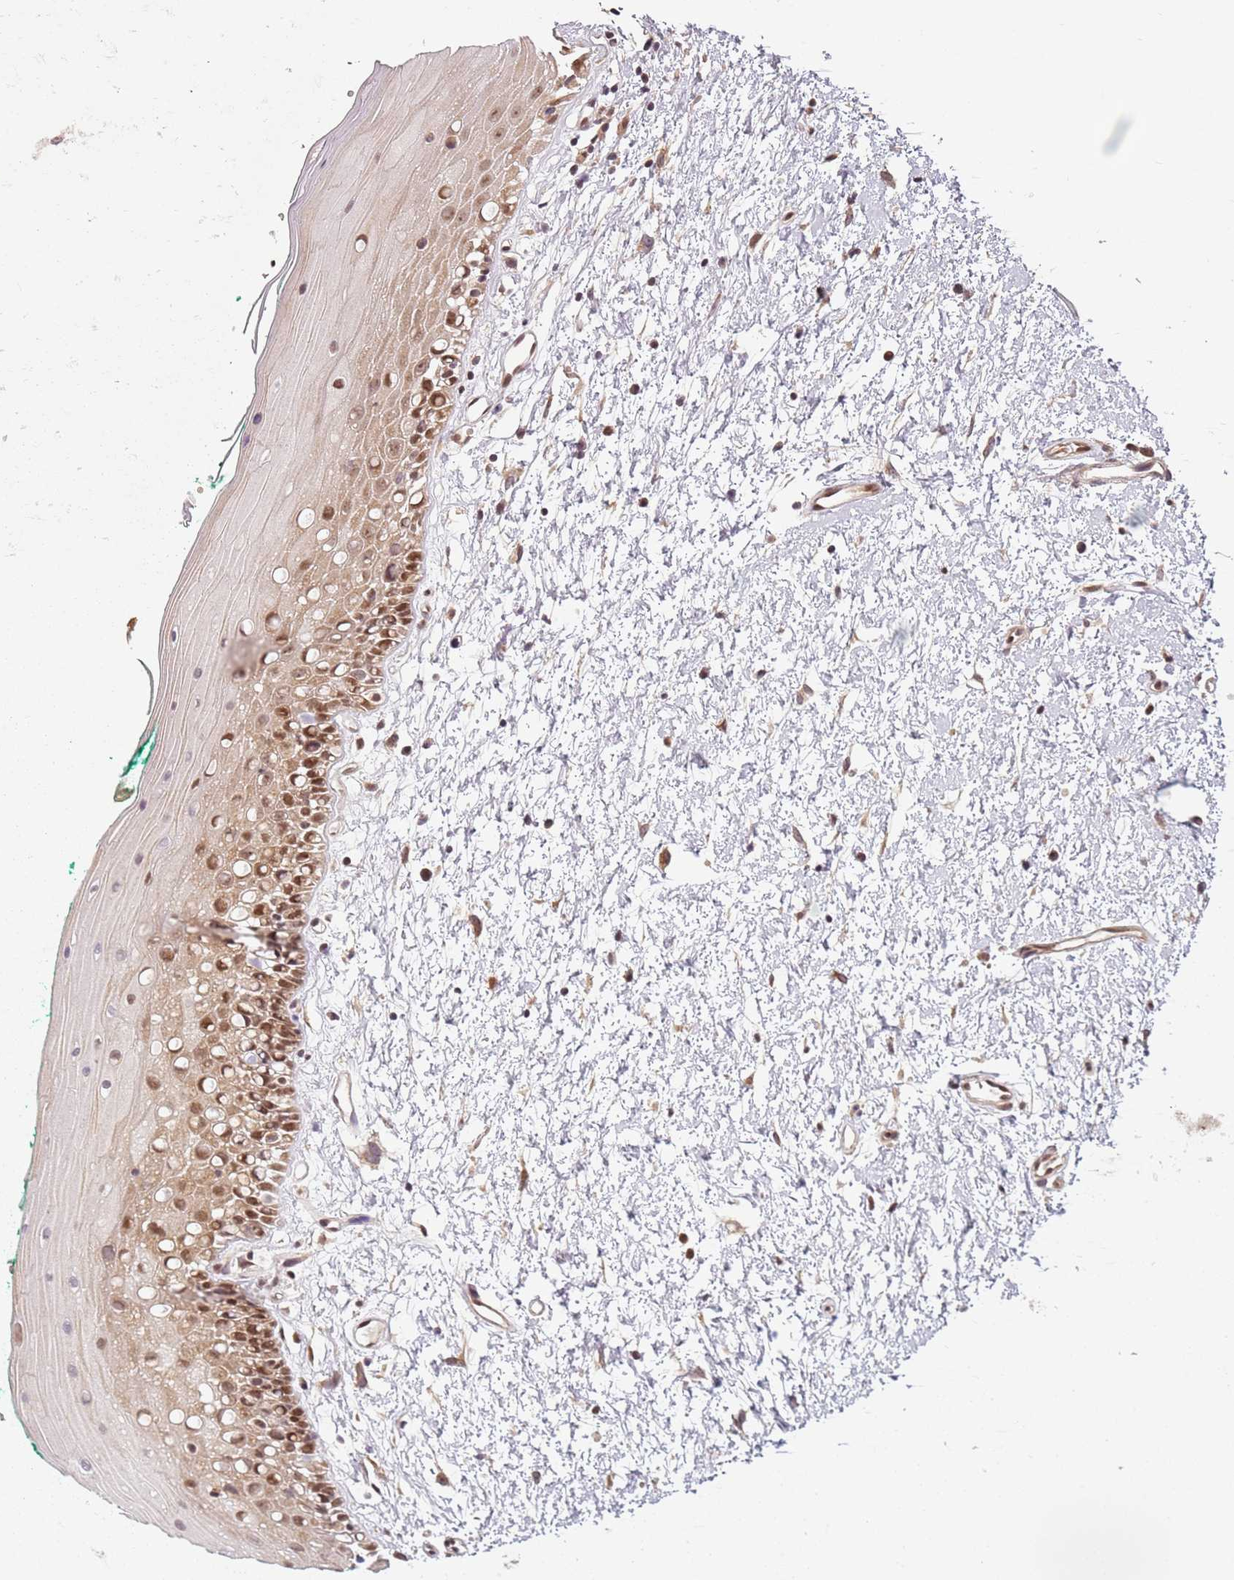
{"staining": {"intensity": "moderate", "quantity": ">75%", "location": "cytoplasmic/membranous,nuclear"}, "tissue": "oral mucosa", "cell_type": "Squamous epithelial cells", "image_type": "normal", "snomed": [{"axis": "morphology", "description": "Normal tissue, NOS"}, {"axis": "topography", "description": "Oral tissue"}], "caption": "Benign oral mucosa exhibits moderate cytoplasmic/membranous,nuclear positivity in approximately >75% of squamous epithelial cells (DAB IHC with brightfield microscopy, high magnification)..", "gene": "CHURC1", "patient": {"sex": "female", "age": 70}}